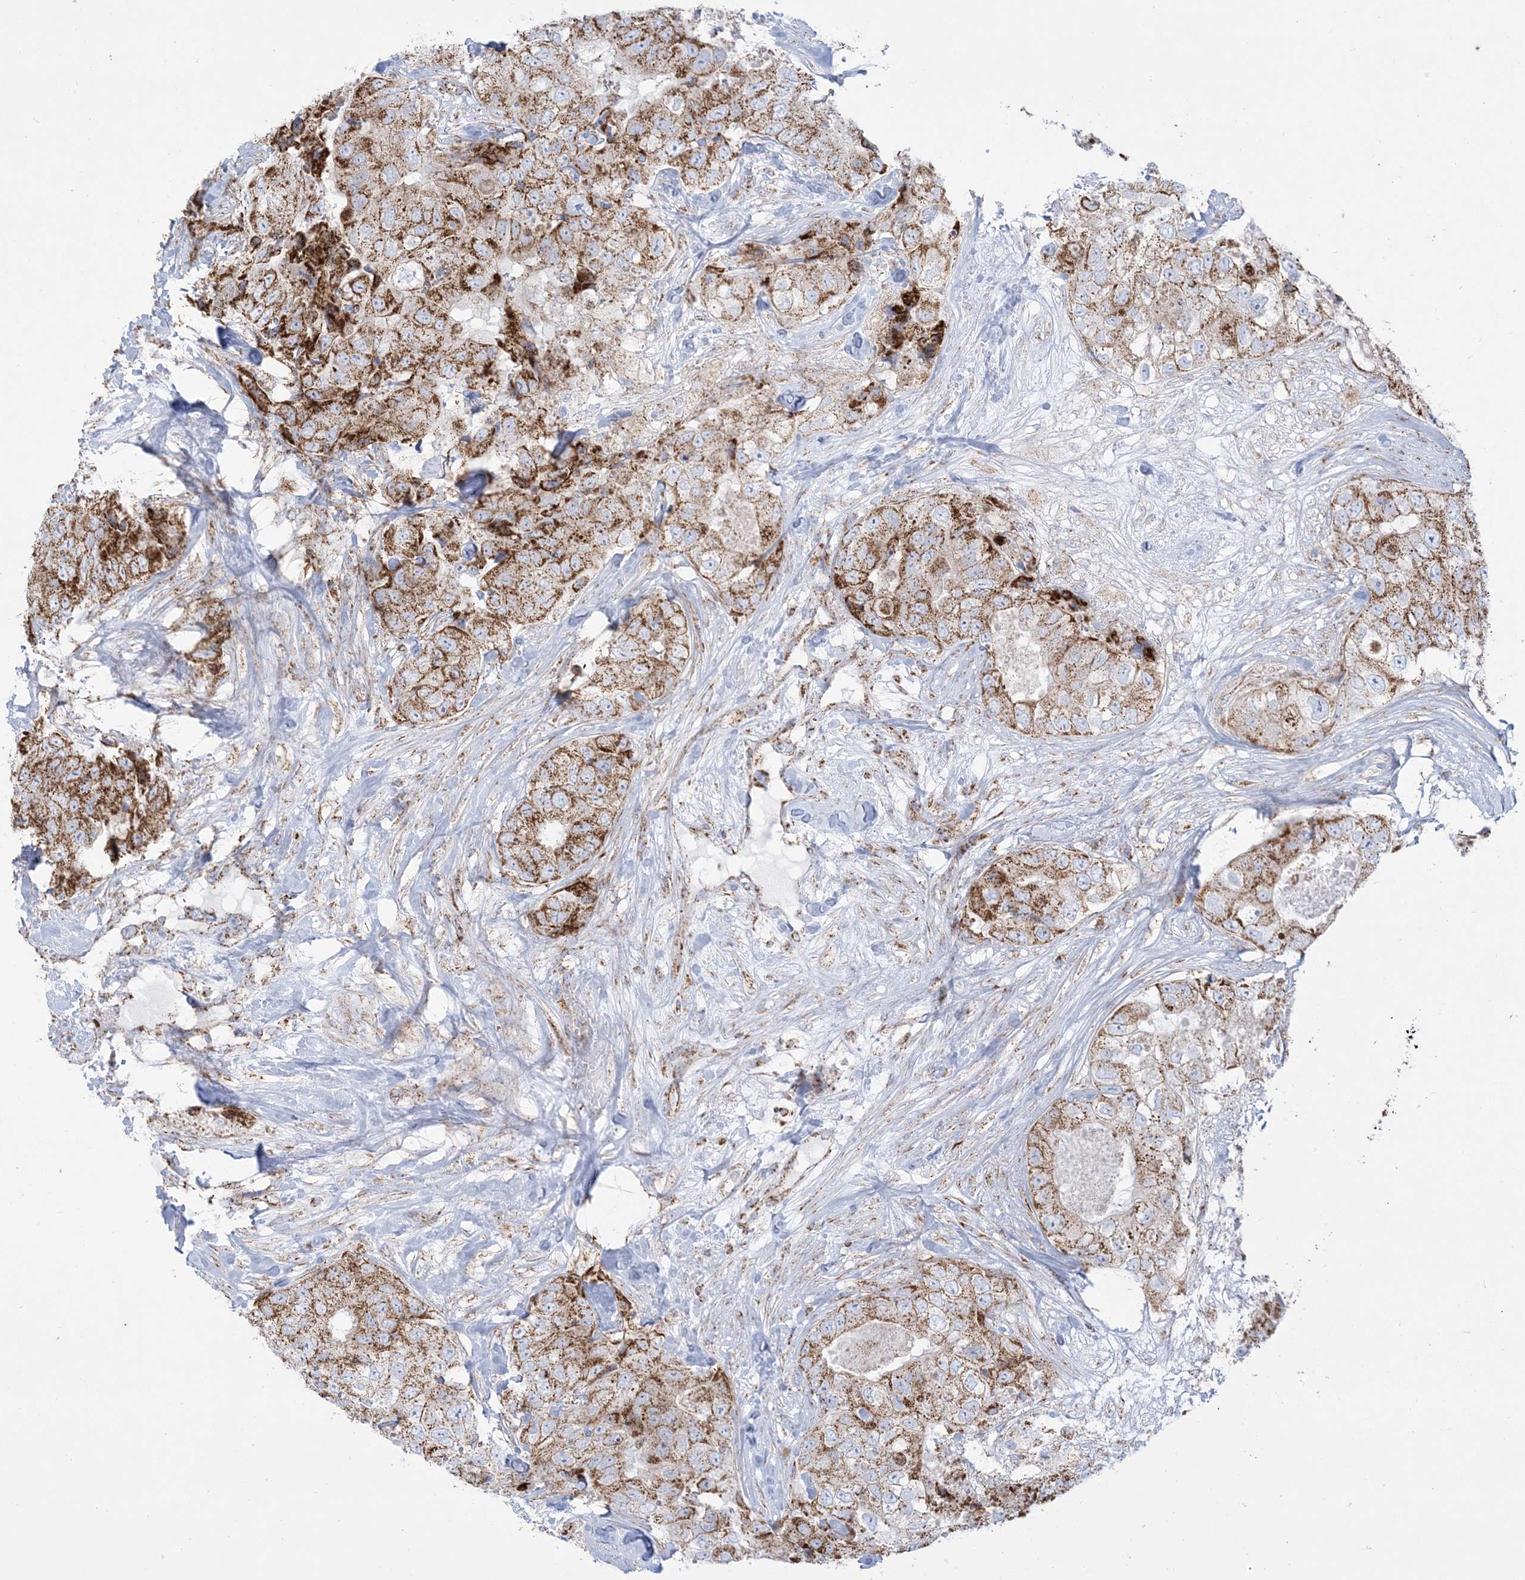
{"staining": {"intensity": "moderate", "quantity": ">75%", "location": "cytoplasmic/membranous"}, "tissue": "breast cancer", "cell_type": "Tumor cells", "image_type": "cancer", "snomed": [{"axis": "morphology", "description": "Duct carcinoma"}, {"axis": "topography", "description": "Breast"}], "caption": "Brown immunohistochemical staining in human breast cancer (invasive ductal carcinoma) exhibits moderate cytoplasmic/membranous staining in approximately >75% of tumor cells.", "gene": "MRPS36", "patient": {"sex": "female", "age": 62}}